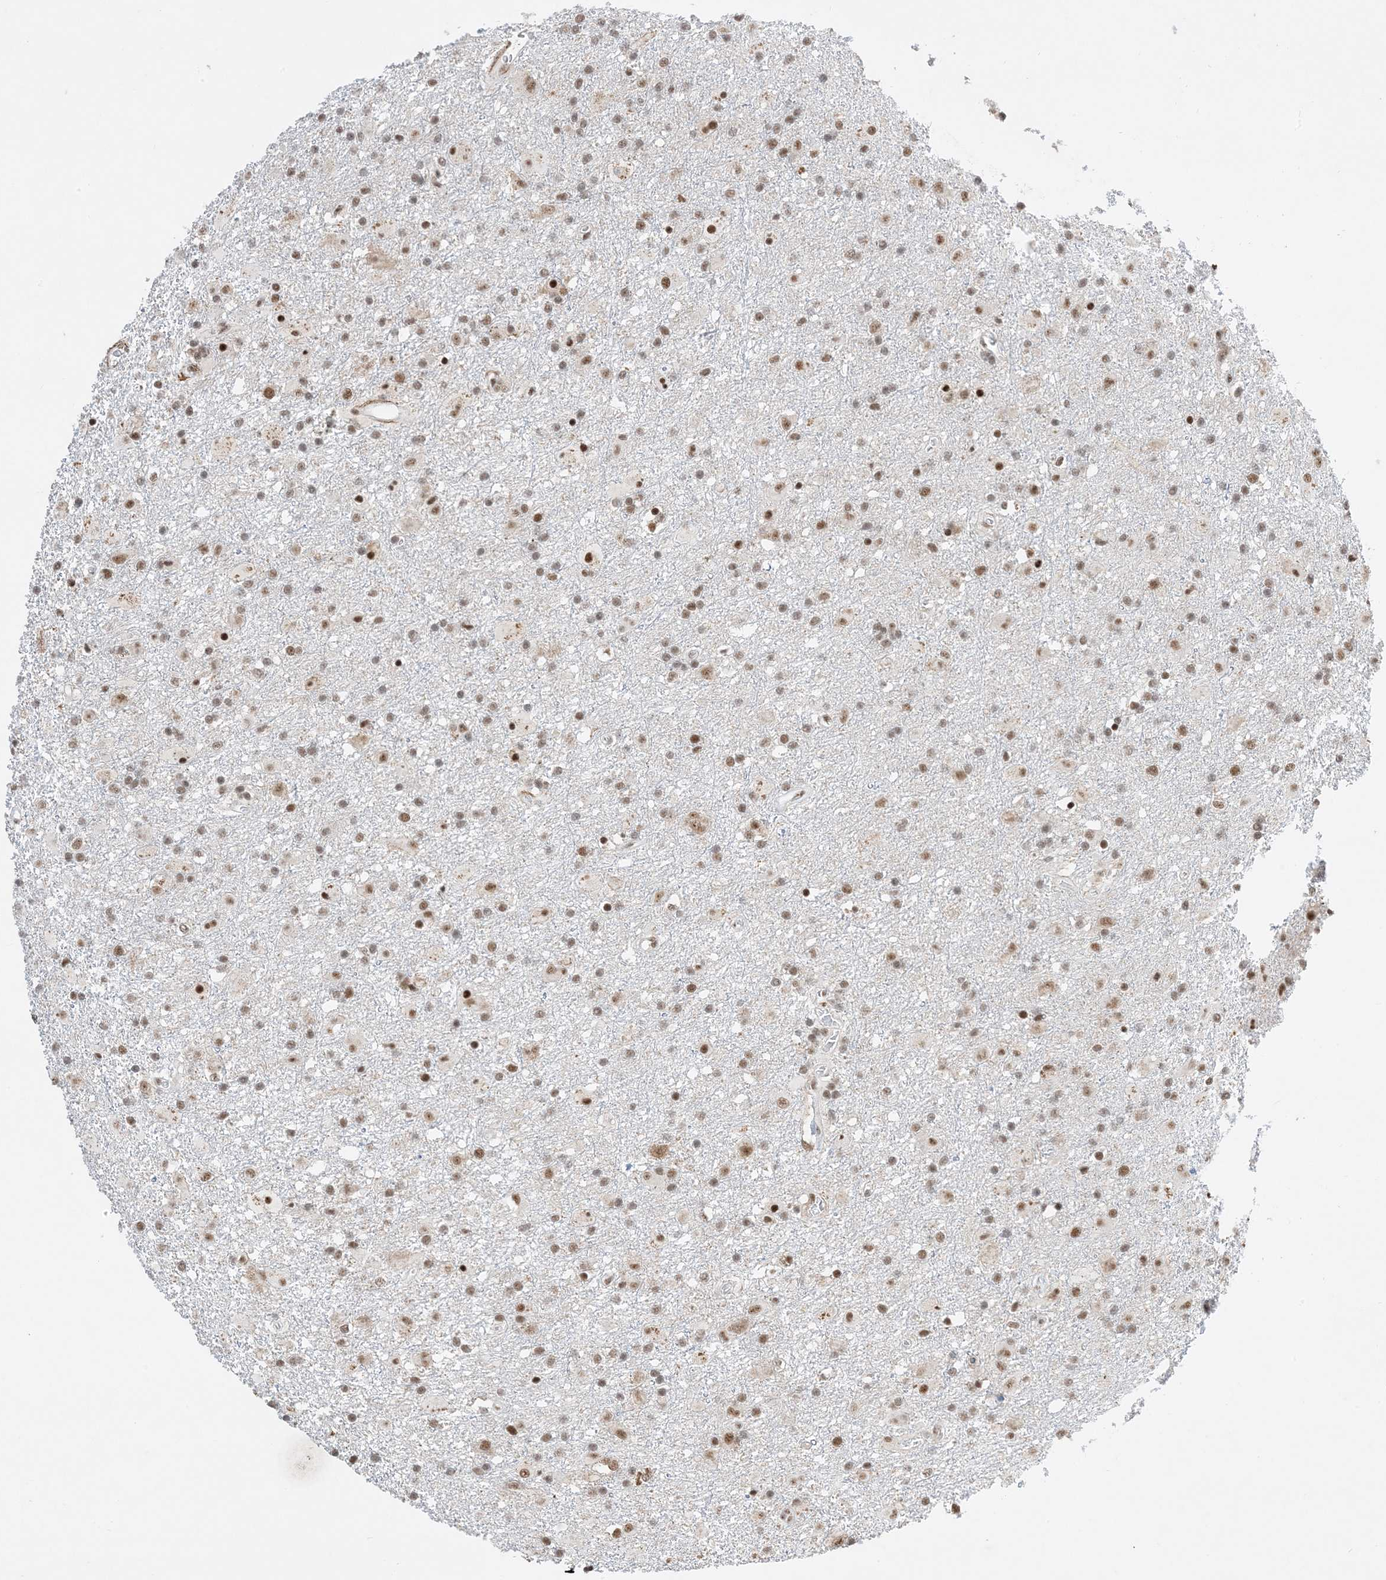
{"staining": {"intensity": "moderate", "quantity": "25%-75%", "location": "nuclear"}, "tissue": "glioma", "cell_type": "Tumor cells", "image_type": "cancer", "snomed": [{"axis": "morphology", "description": "Glioma, malignant, Low grade"}, {"axis": "topography", "description": "Brain"}], "caption": "This is an image of immunohistochemistry (IHC) staining of low-grade glioma (malignant), which shows moderate positivity in the nuclear of tumor cells.", "gene": "SF3A3", "patient": {"sex": "male", "age": 65}}